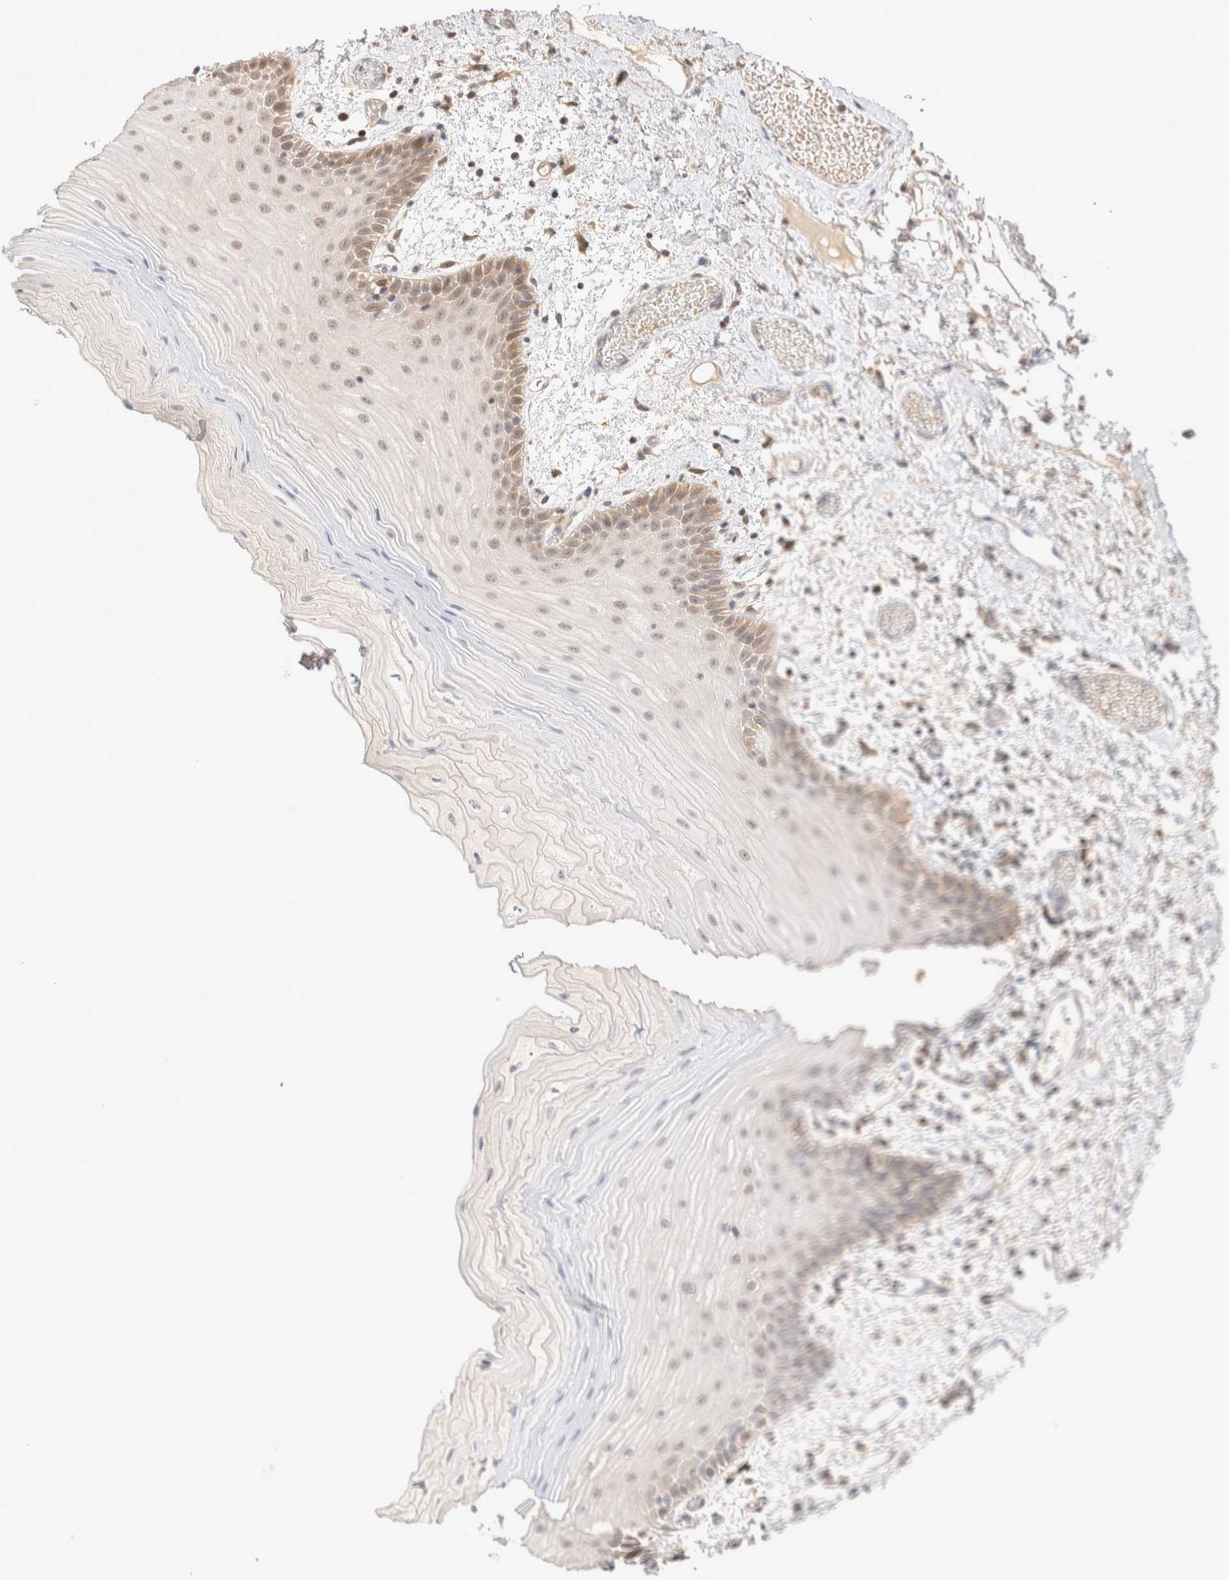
{"staining": {"intensity": "weak", "quantity": "<25%", "location": "cytoplasmic/membranous,nuclear"}, "tissue": "oral mucosa", "cell_type": "Squamous epithelial cells", "image_type": "normal", "snomed": [{"axis": "morphology", "description": "Normal tissue, NOS"}, {"axis": "topography", "description": "Oral tissue"}], "caption": "Immunohistochemical staining of benign oral mucosa displays no significant expression in squamous epithelial cells. (DAB (3,3'-diaminobenzidine) immunohistochemistry visualized using brightfield microscopy, high magnification).", "gene": "STARD10", "patient": {"sex": "male", "age": 52}}